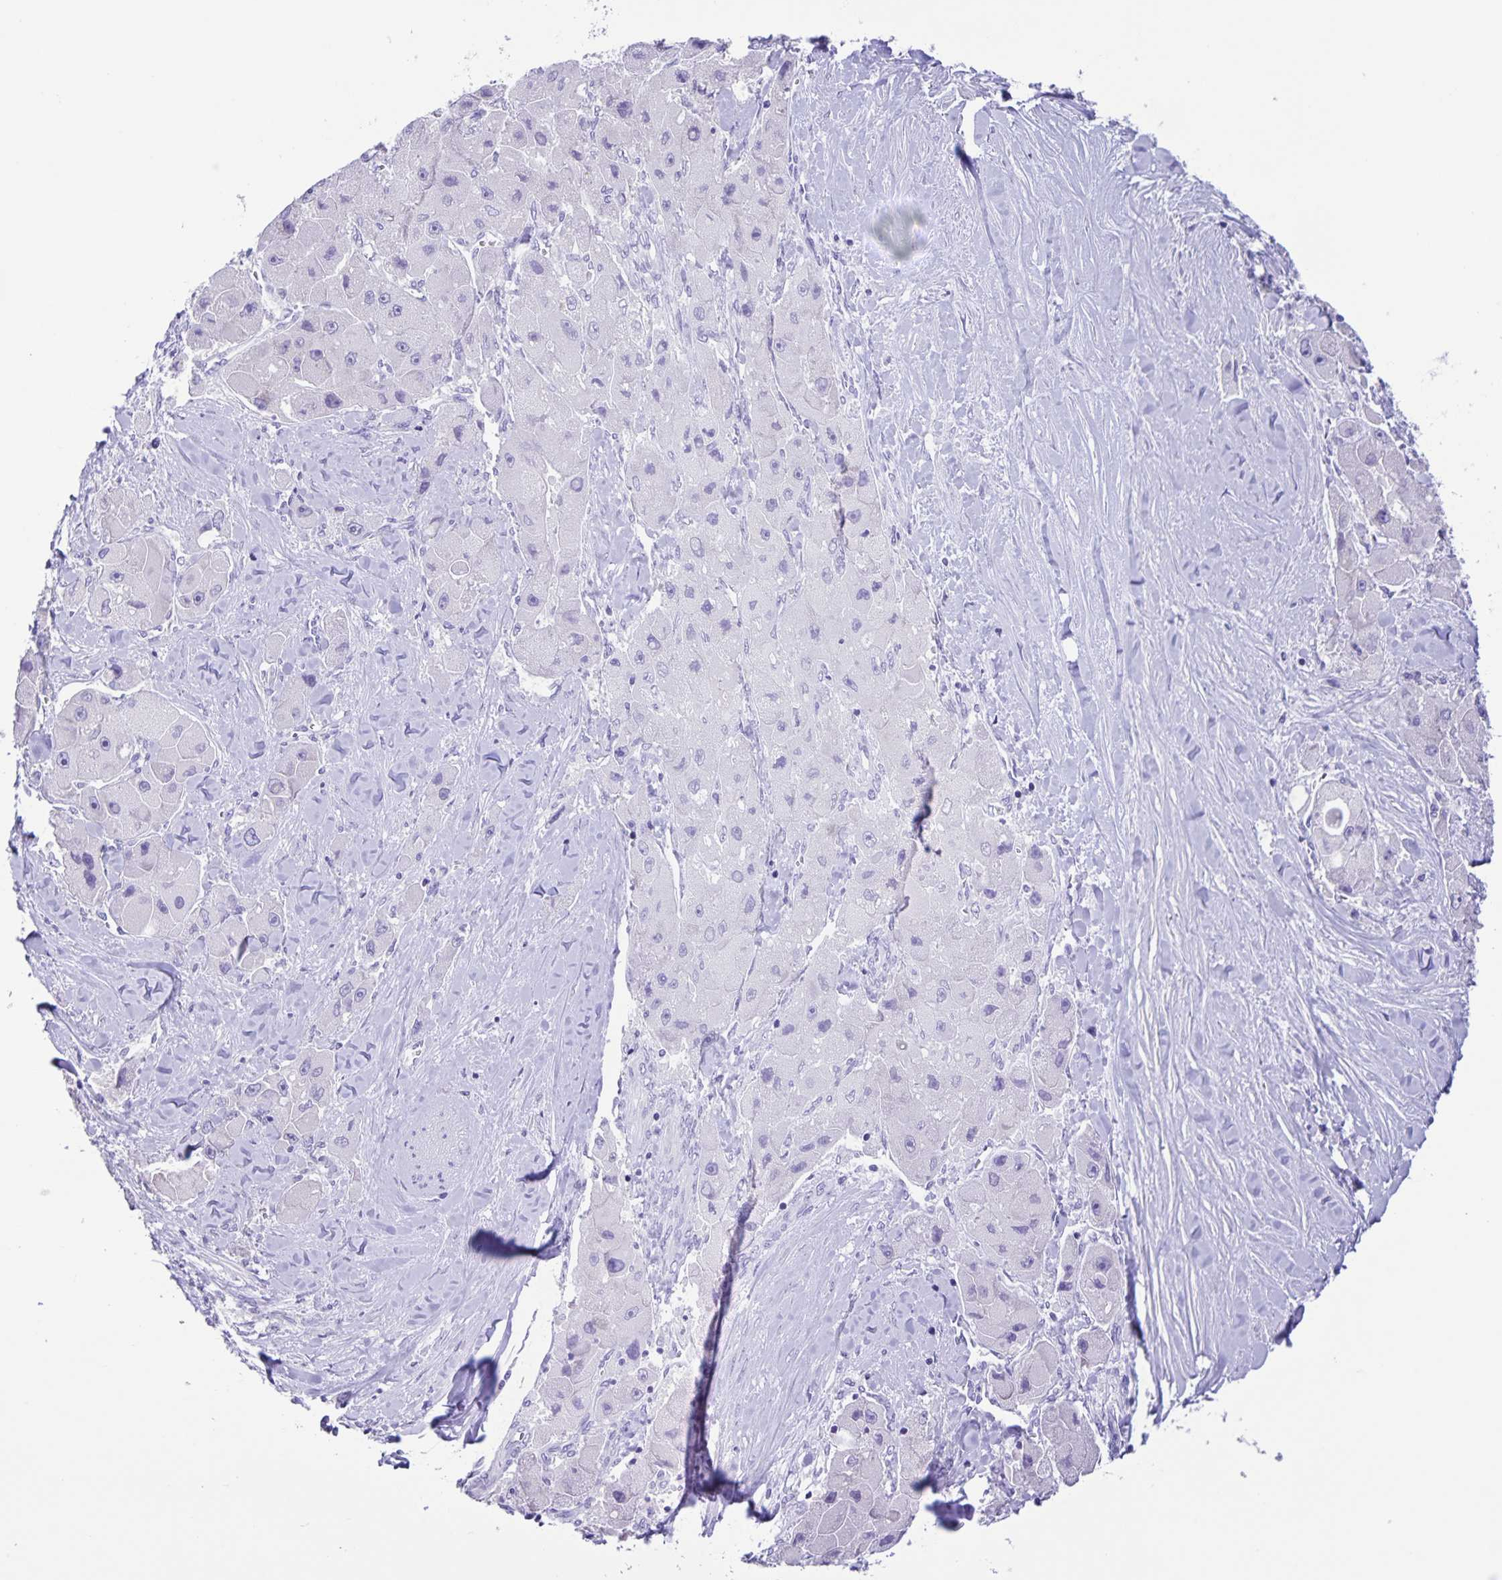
{"staining": {"intensity": "negative", "quantity": "none", "location": "none"}, "tissue": "liver cancer", "cell_type": "Tumor cells", "image_type": "cancer", "snomed": [{"axis": "morphology", "description": "Carcinoma, Hepatocellular, NOS"}, {"axis": "topography", "description": "Liver"}], "caption": "Image shows no significant protein positivity in tumor cells of liver hepatocellular carcinoma. Nuclei are stained in blue.", "gene": "CAPSL", "patient": {"sex": "male", "age": 24}}